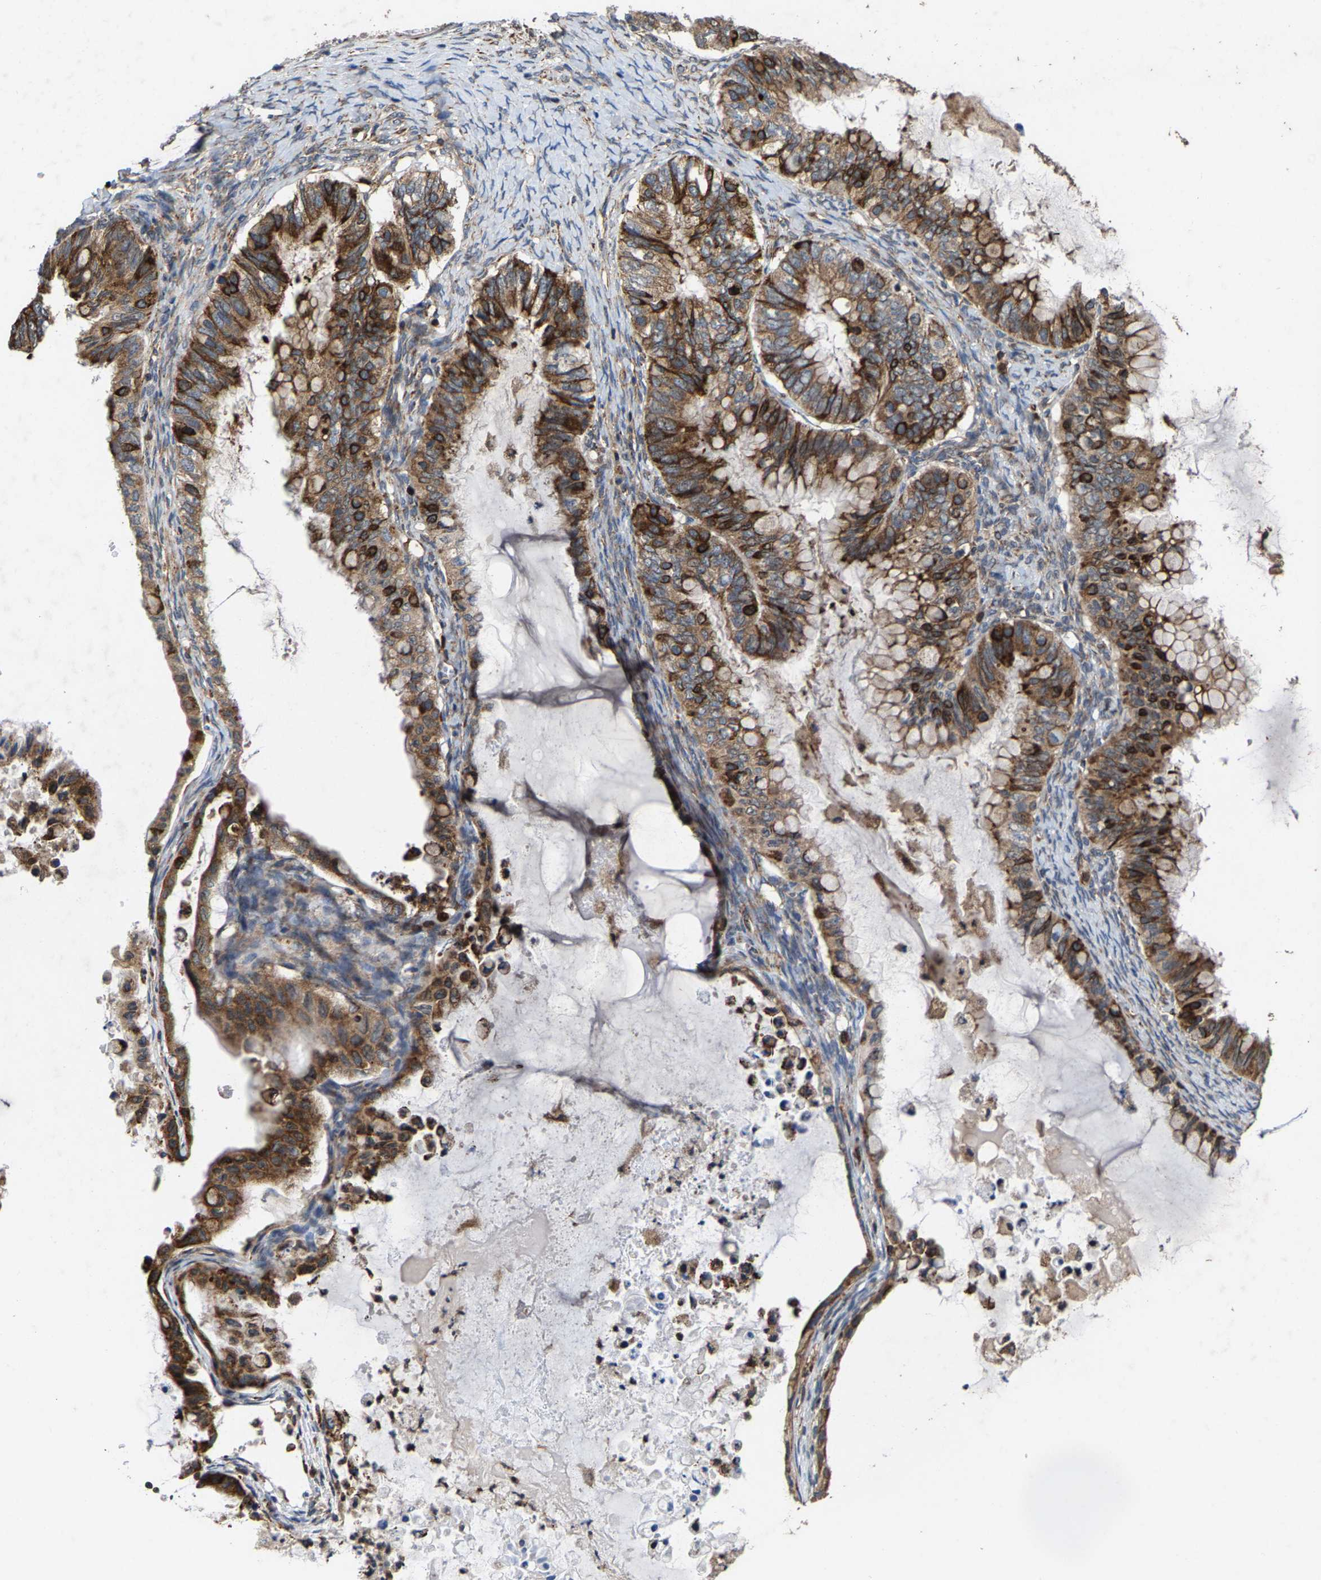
{"staining": {"intensity": "strong", "quantity": ">75%", "location": "cytoplasmic/membranous"}, "tissue": "ovarian cancer", "cell_type": "Tumor cells", "image_type": "cancer", "snomed": [{"axis": "morphology", "description": "Cystadenocarcinoma, mucinous, NOS"}, {"axis": "topography", "description": "Ovary"}], "caption": "Immunohistochemistry (DAB) staining of ovarian cancer (mucinous cystadenocarcinoma) displays strong cytoplasmic/membranous protein staining in about >75% of tumor cells.", "gene": "FGD3", "patient": {"sex": "female", "age": 80}}